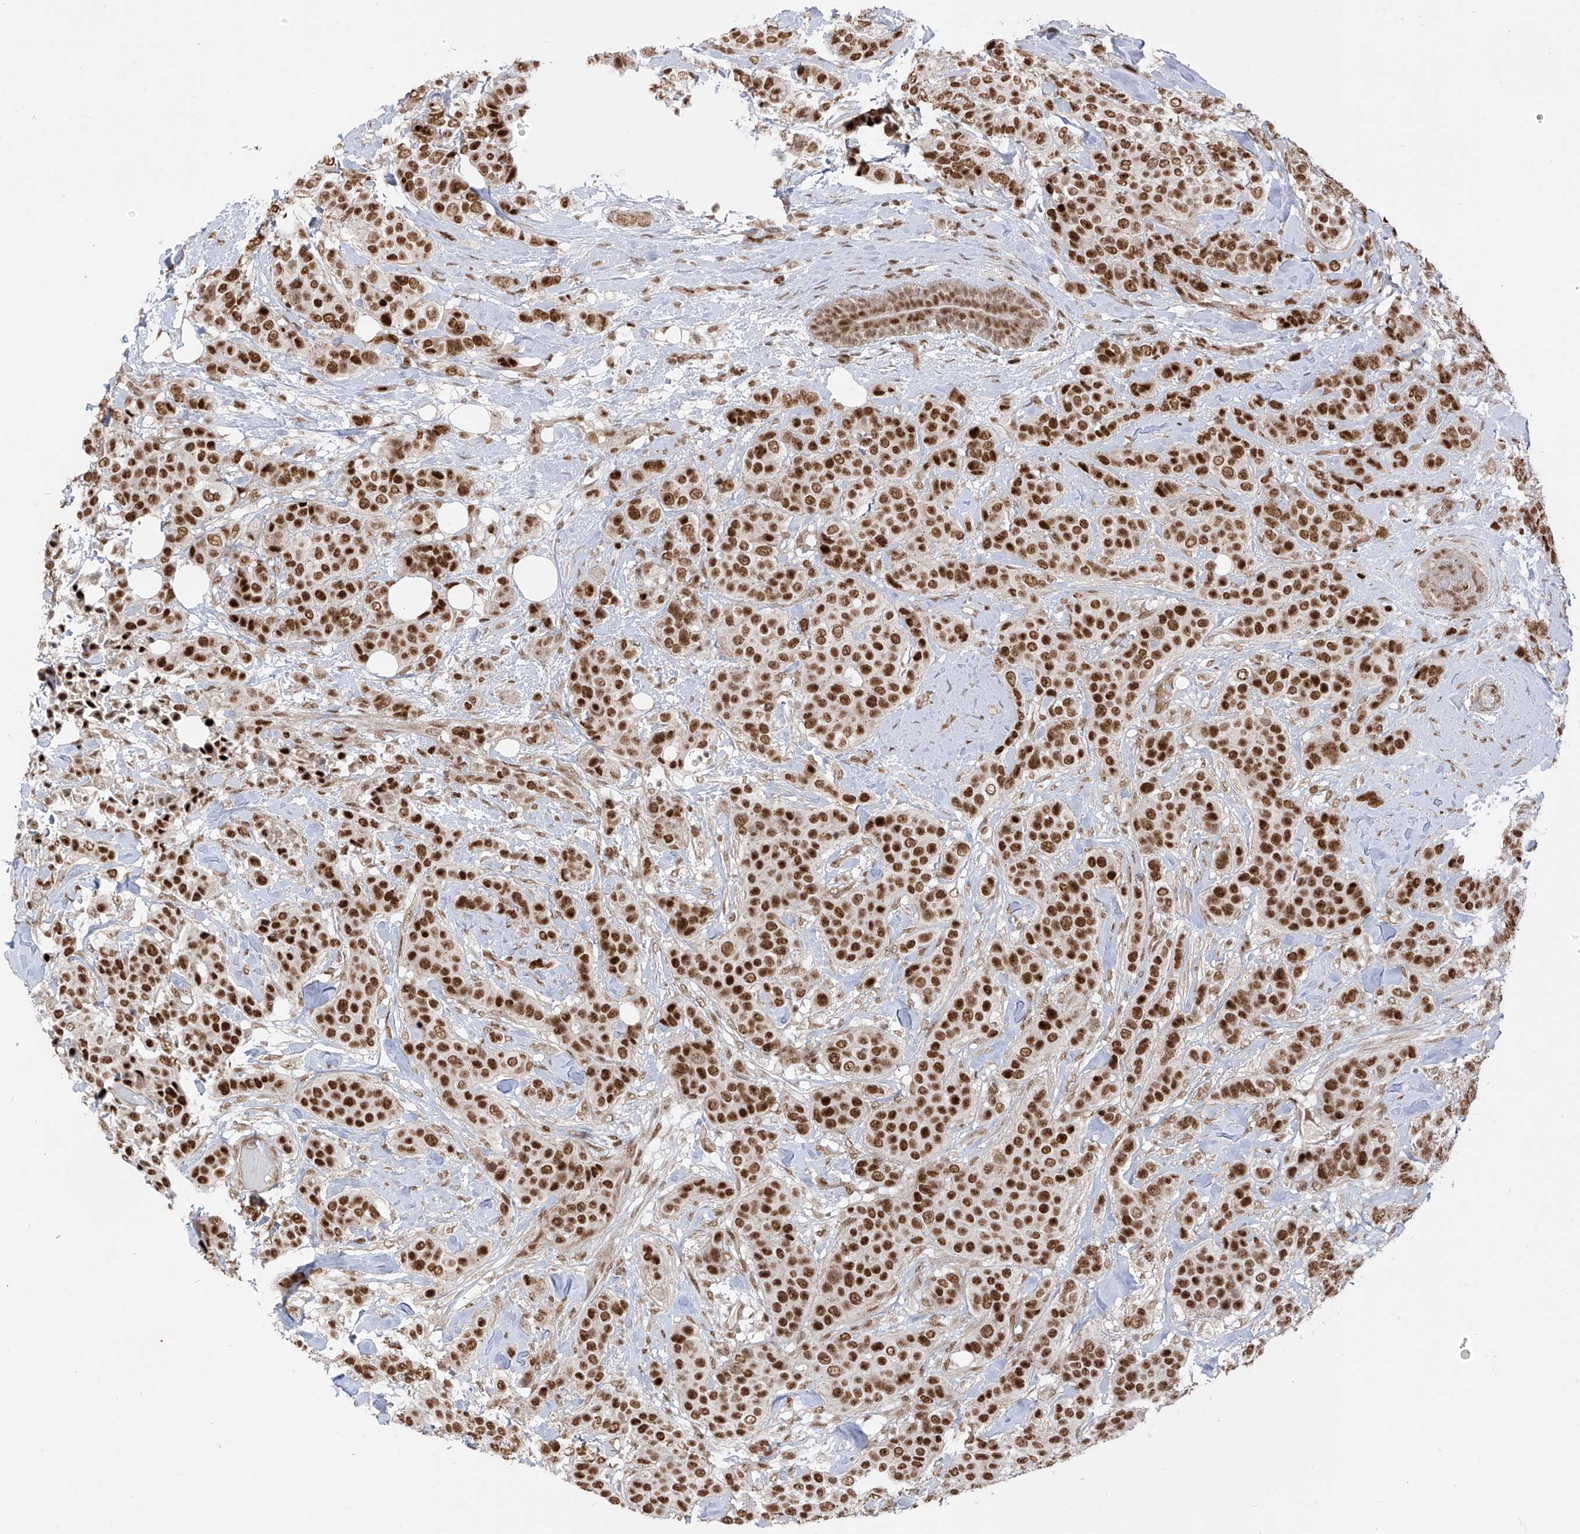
{"staining": {"intensity": "strong", "quantity": ">75%", "location": "nuclear"}, "tissue": "breast cancer", "cell_type": "Tumor cells", "image_type": "cancer", "snomed": [{"axis": "morphology", "description": "Lobular carcinoma"}, {"axis": "topography", "description": "Breast"}], "caption": "Protein staining of breast cancer (lobular carcinoma) tissue reveals strong nuclear staining in approximately >75% of tumor cells.", "gene": "ARHGEF3", "patient": {"sex": "female", "age": 51}}